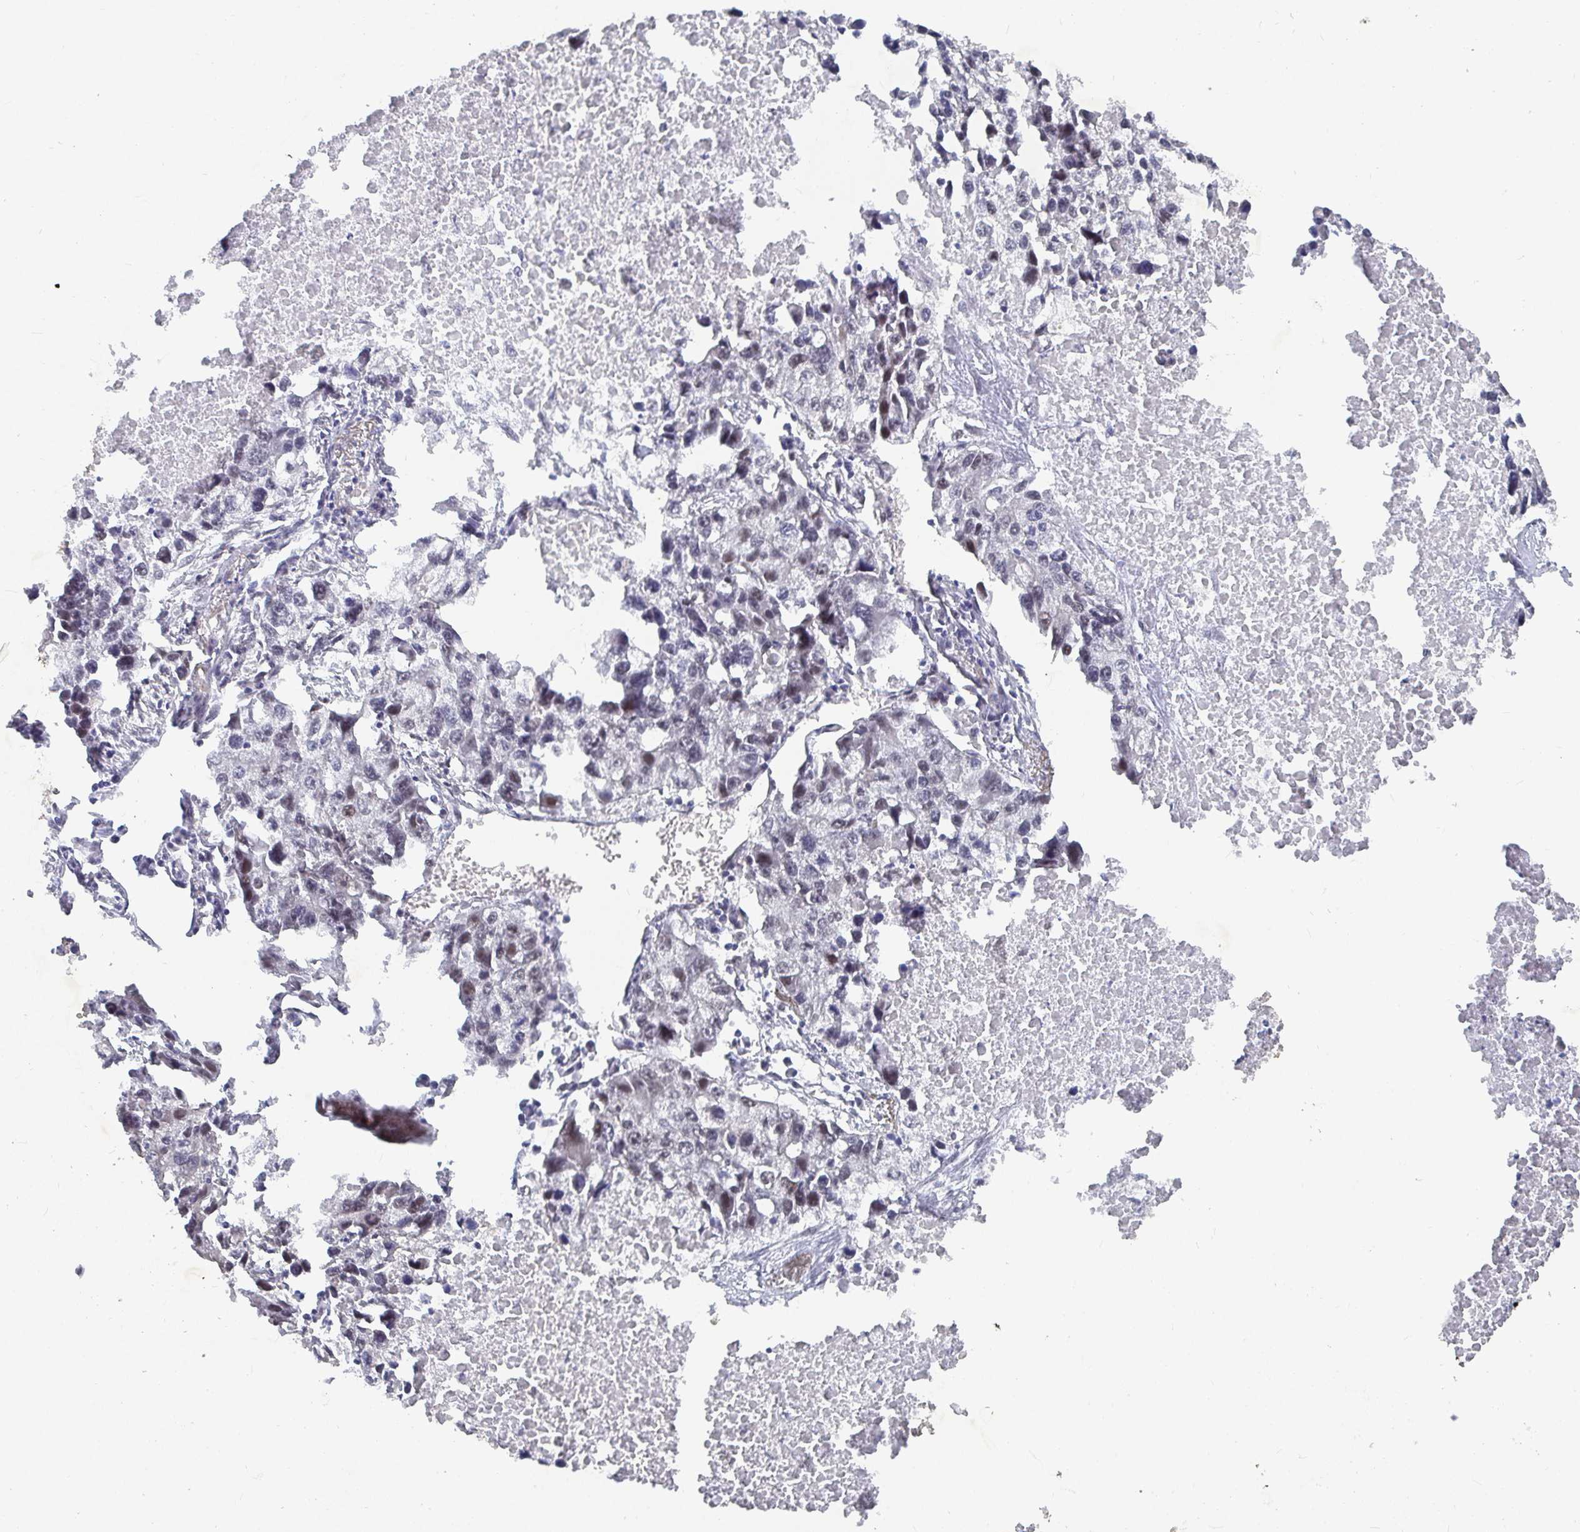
{"staining": {"intensity": "weak", "quantity": "<25%", "location": "nuclear"}, "tissue": "lung cancer", "cell_type": "Tumor cells", "image_type": "cancer", "snomed": [{"axis": "morphology", "description": "Adenocarcinoma, NOS"}, {"axis": "topography", "description": "Lung"}], "caption": "Immunohistochemical staining of human lung cancer reveals no significant expression in tumor cells. (IHC, brightfield microscopy, high magnification).", "gene": "RCOR1", "patient": {"sex": "female", "age": 51}}